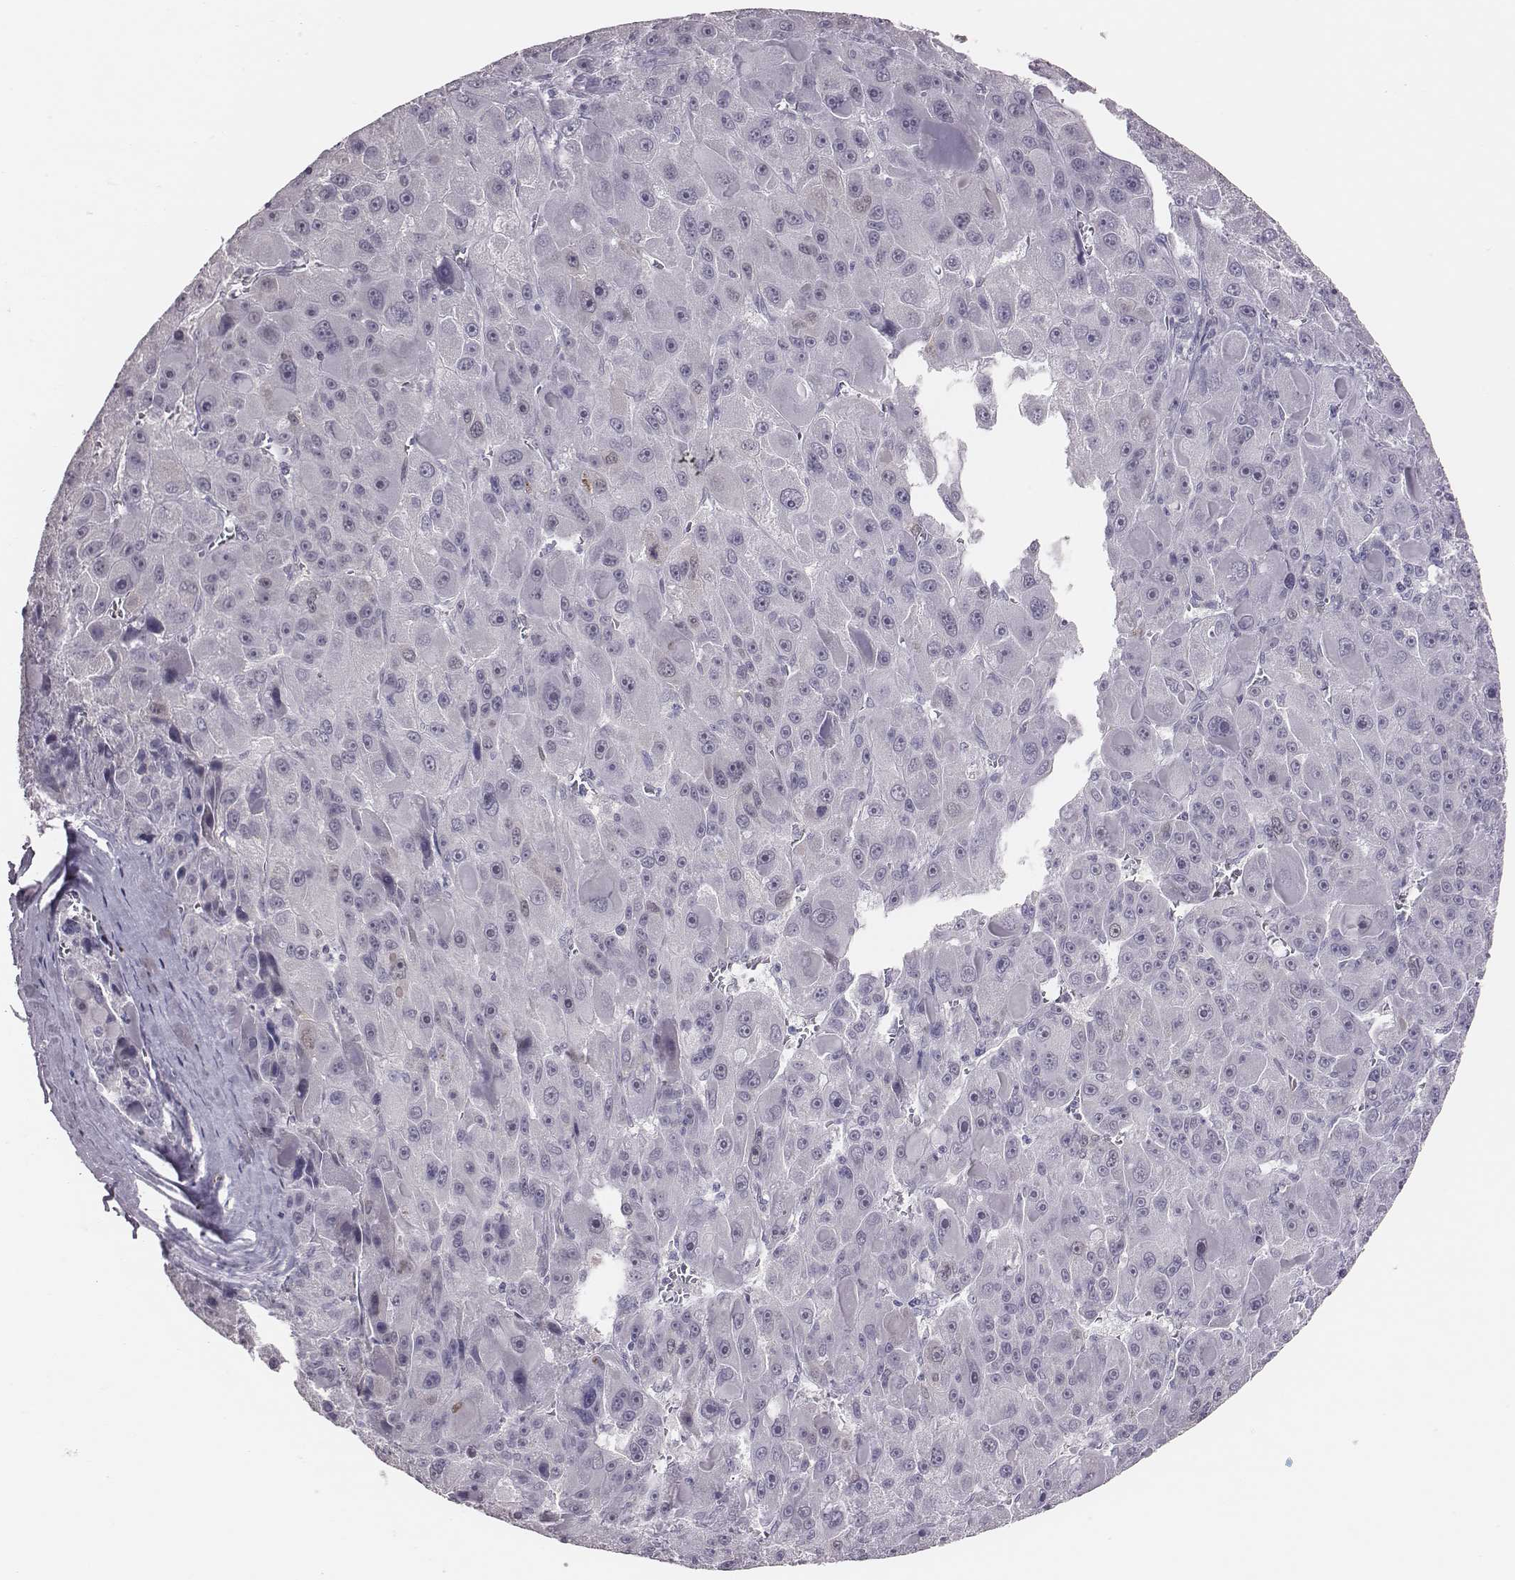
{"staining": {"intensity": "negative", "quantity": "none", "location": "none"}, "tissue": "liver cancer", "cell_type": "Tumor cells", "image_type": "cancer", "snomed": [{"axis": "morphology", "description": "Carcinoma, Hepatocellular, NOS"}, {"axis": "topography", "description": "Liver"}], "caption": "There is no significant positivity in tumor cells of liver hepatocellular carcinoma.", "gene": "PBK", "patient": {"sex": "male", "age": 76}}